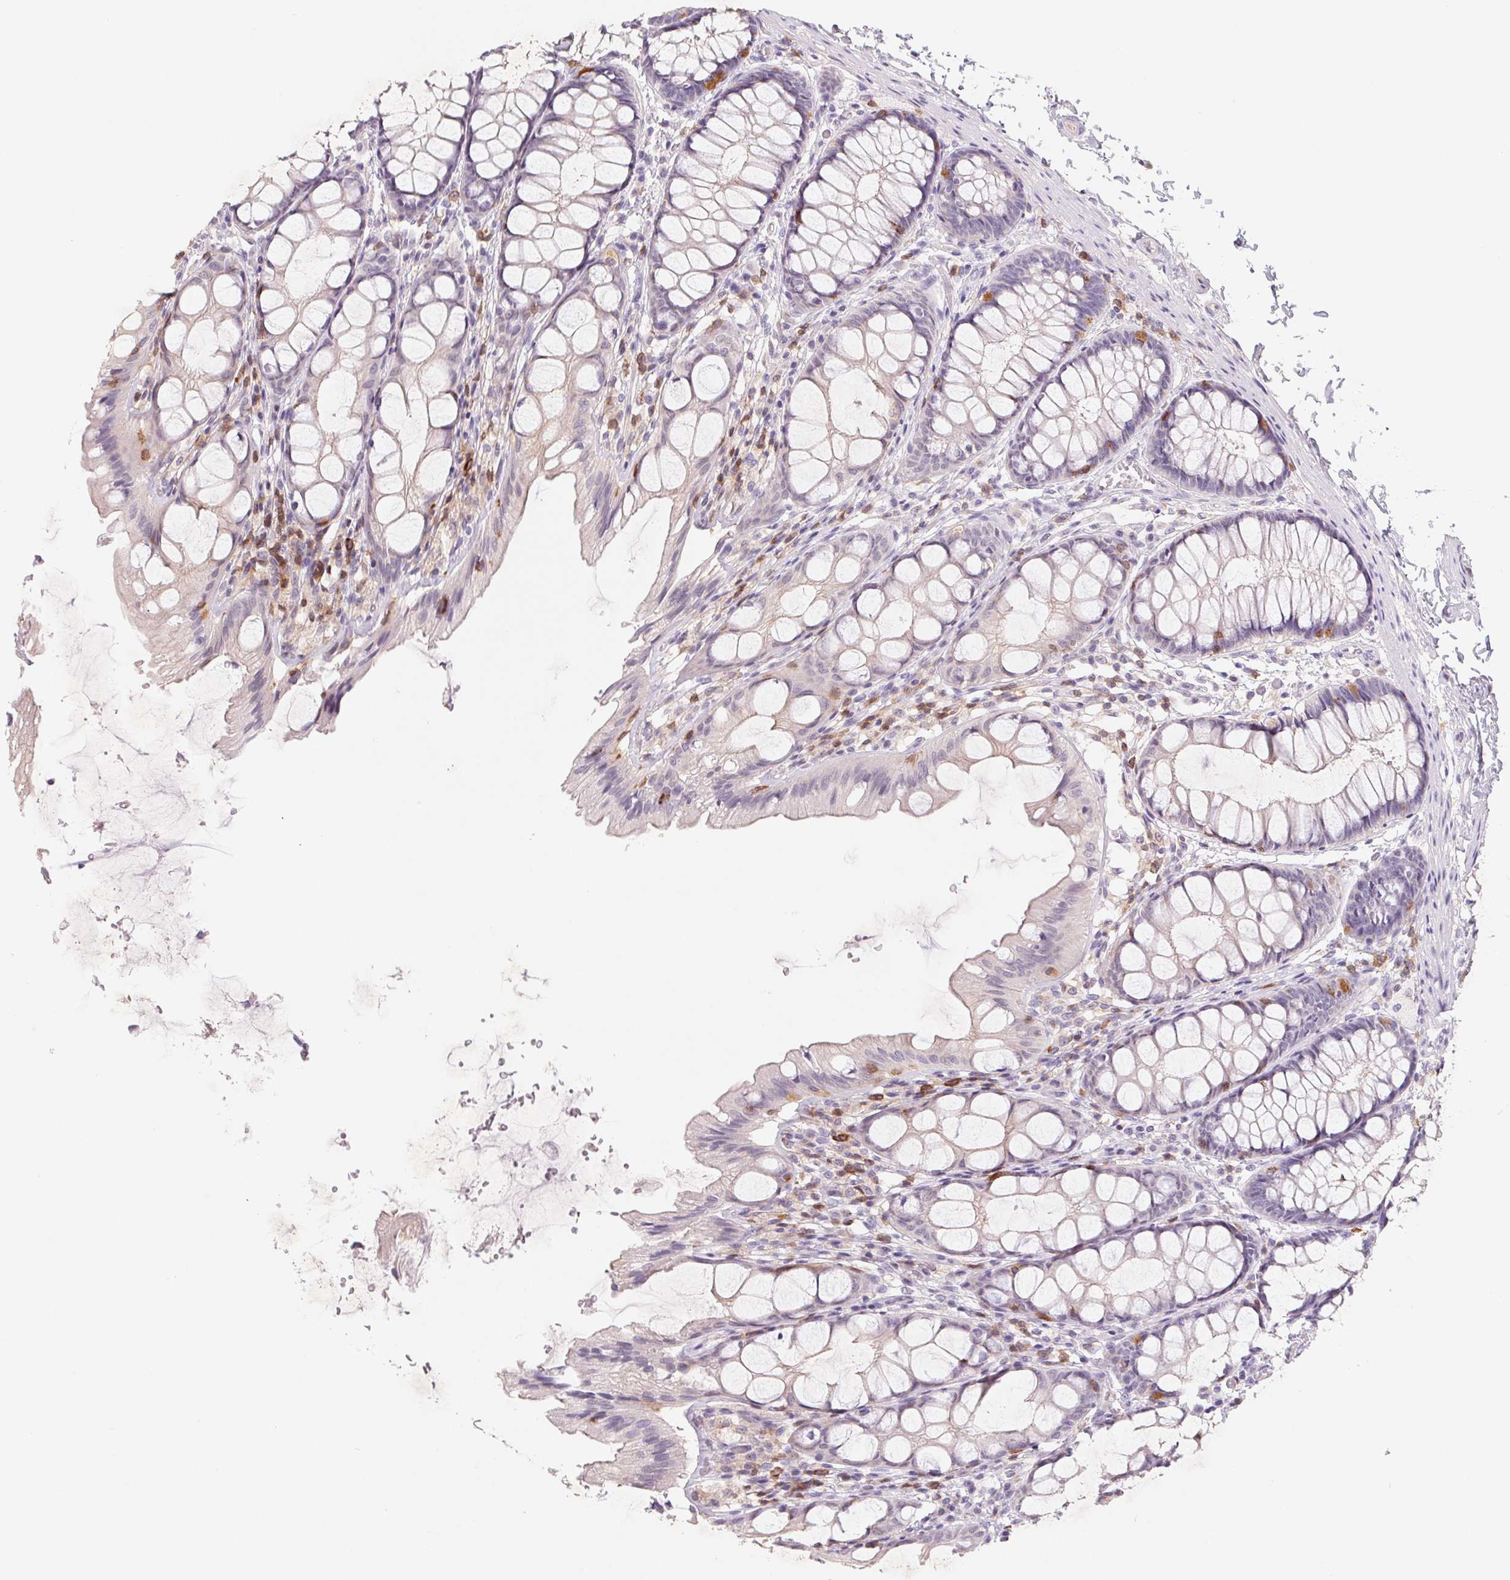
{"staining": {"intensity": "negative", "quantity": "none", "location": "none"}, "tissue": "colon", "cell_type": "Endothelial cells", "image_type": "normal", "snomed": [{"axis": "morphology", "description": "Normal tissue, NOS"}, {"axis": "topography", "description": "Colon"}], "caption": "IHC of unremarkable human colon displays no positivity in endothelial cells.", "gene": "KIF26A", "patient": {"sex": "male", "age": 47}}